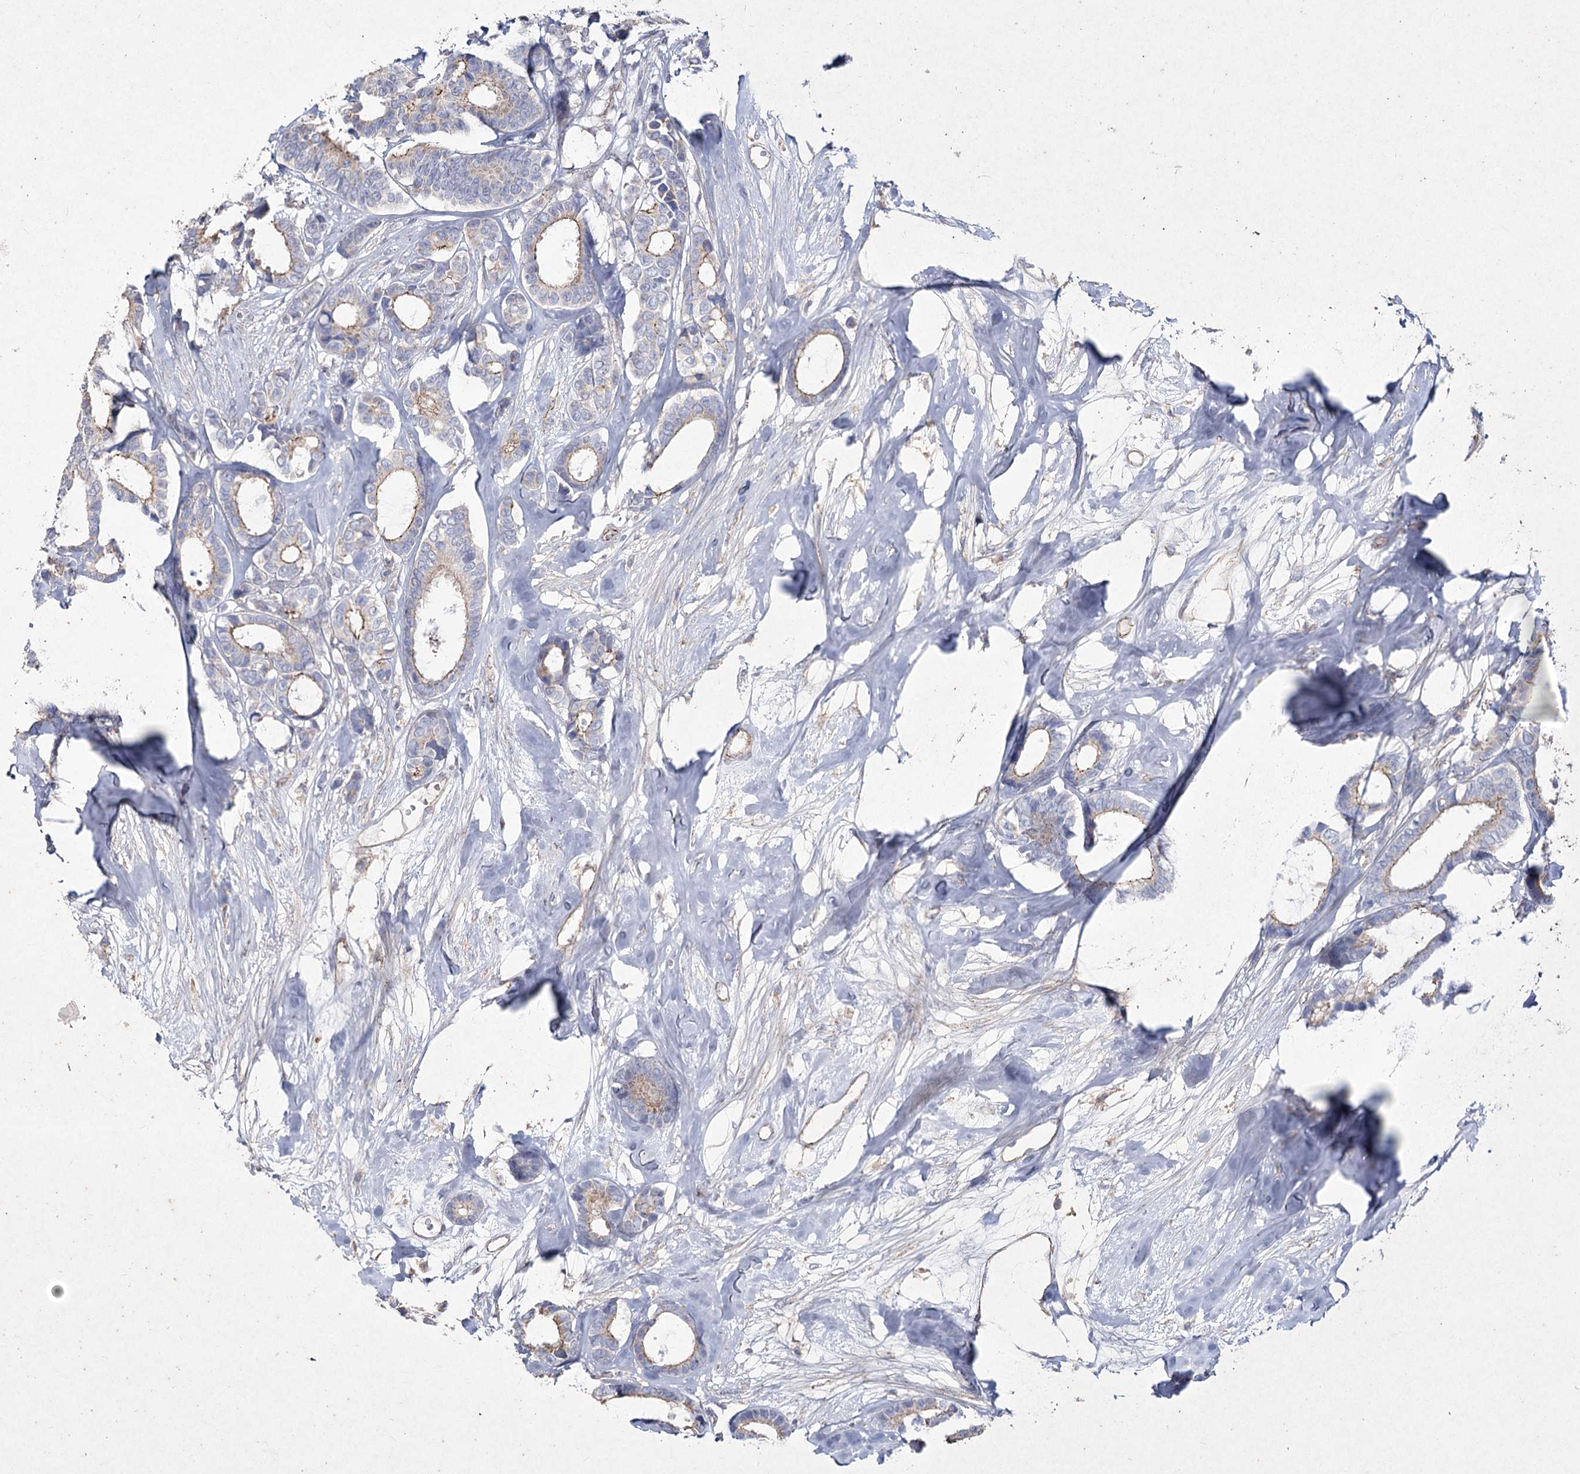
{"staining": {"intensity": "weak", "quantity": "<25%", "location": "cytoplasmic/membranous"}, "tissue": "breast cancer", "cell_type": "Tumor cells", "image_type": "cancer", "snomed": [{"axis": "morphology", "description": "Duct carcinoma"}, {"axis": "topography", "description": "Breast"}], "caption": "Immunohistochemical staining of breast invasive ductal carcinoma reveals no significant expression in tumor cells.", "gene": "LDLRAD3", "patient": {"sex": "female", "age": 87}}